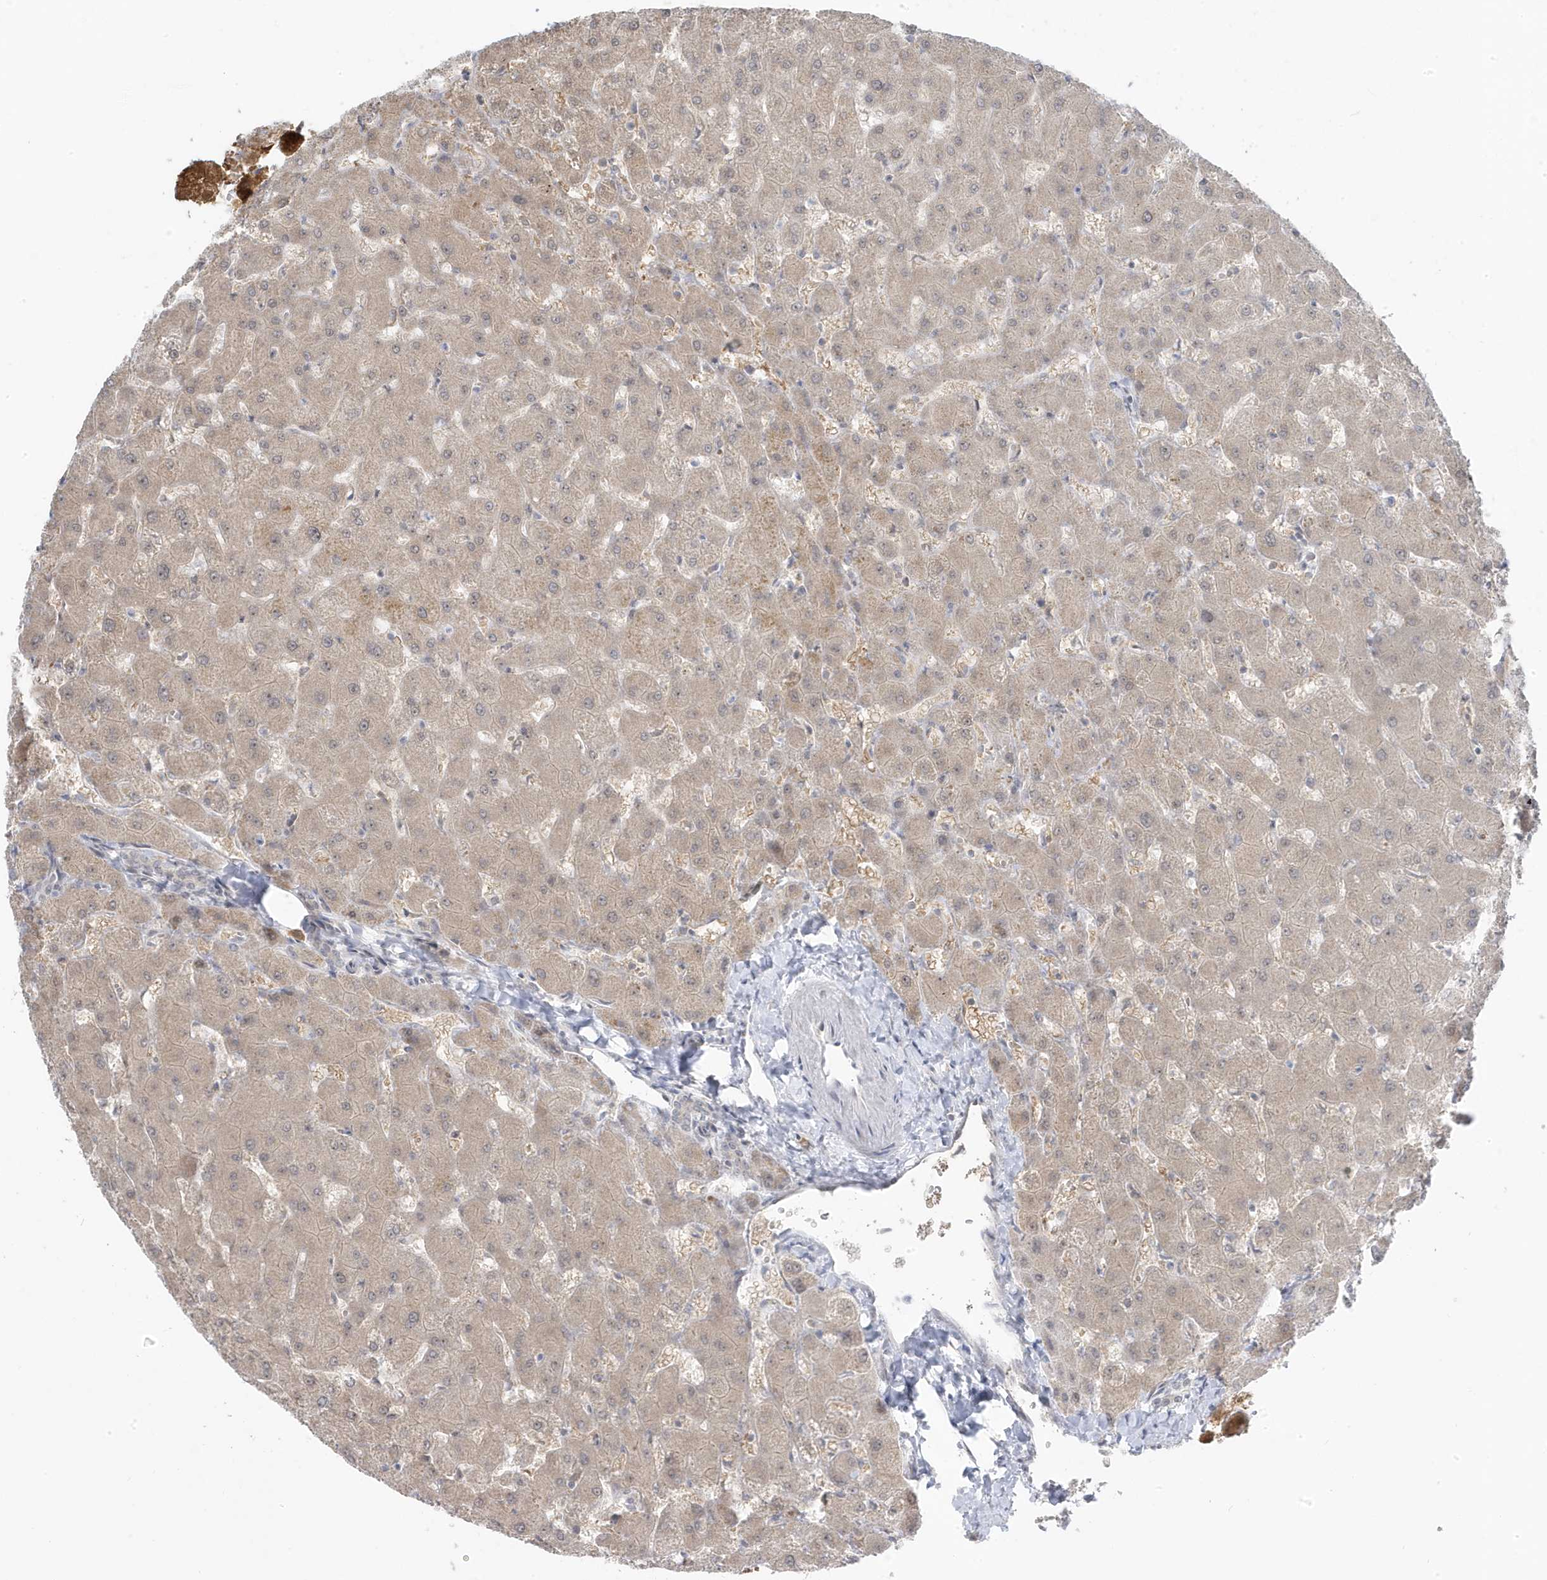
{"staining": {"intensity": "negative", "quantity": "none", "location": "none"}, "tissue": "liver", "cell_type": "Cholangiocytes", "image_type": "normal", "snomed": [{"axis": "morphology", "description": "Normal tissue, NOS"}, {"axis": "topography", "description": "Liver"}], "caption": "The histopathology image demonstrates no significant staining in cholangiocytes of liver. (Immunohistochemistry (ihc), brightfield microscopy, high magnification).", "gene": "TSEN15", "patient": {"sex": "female", "age": 63}}